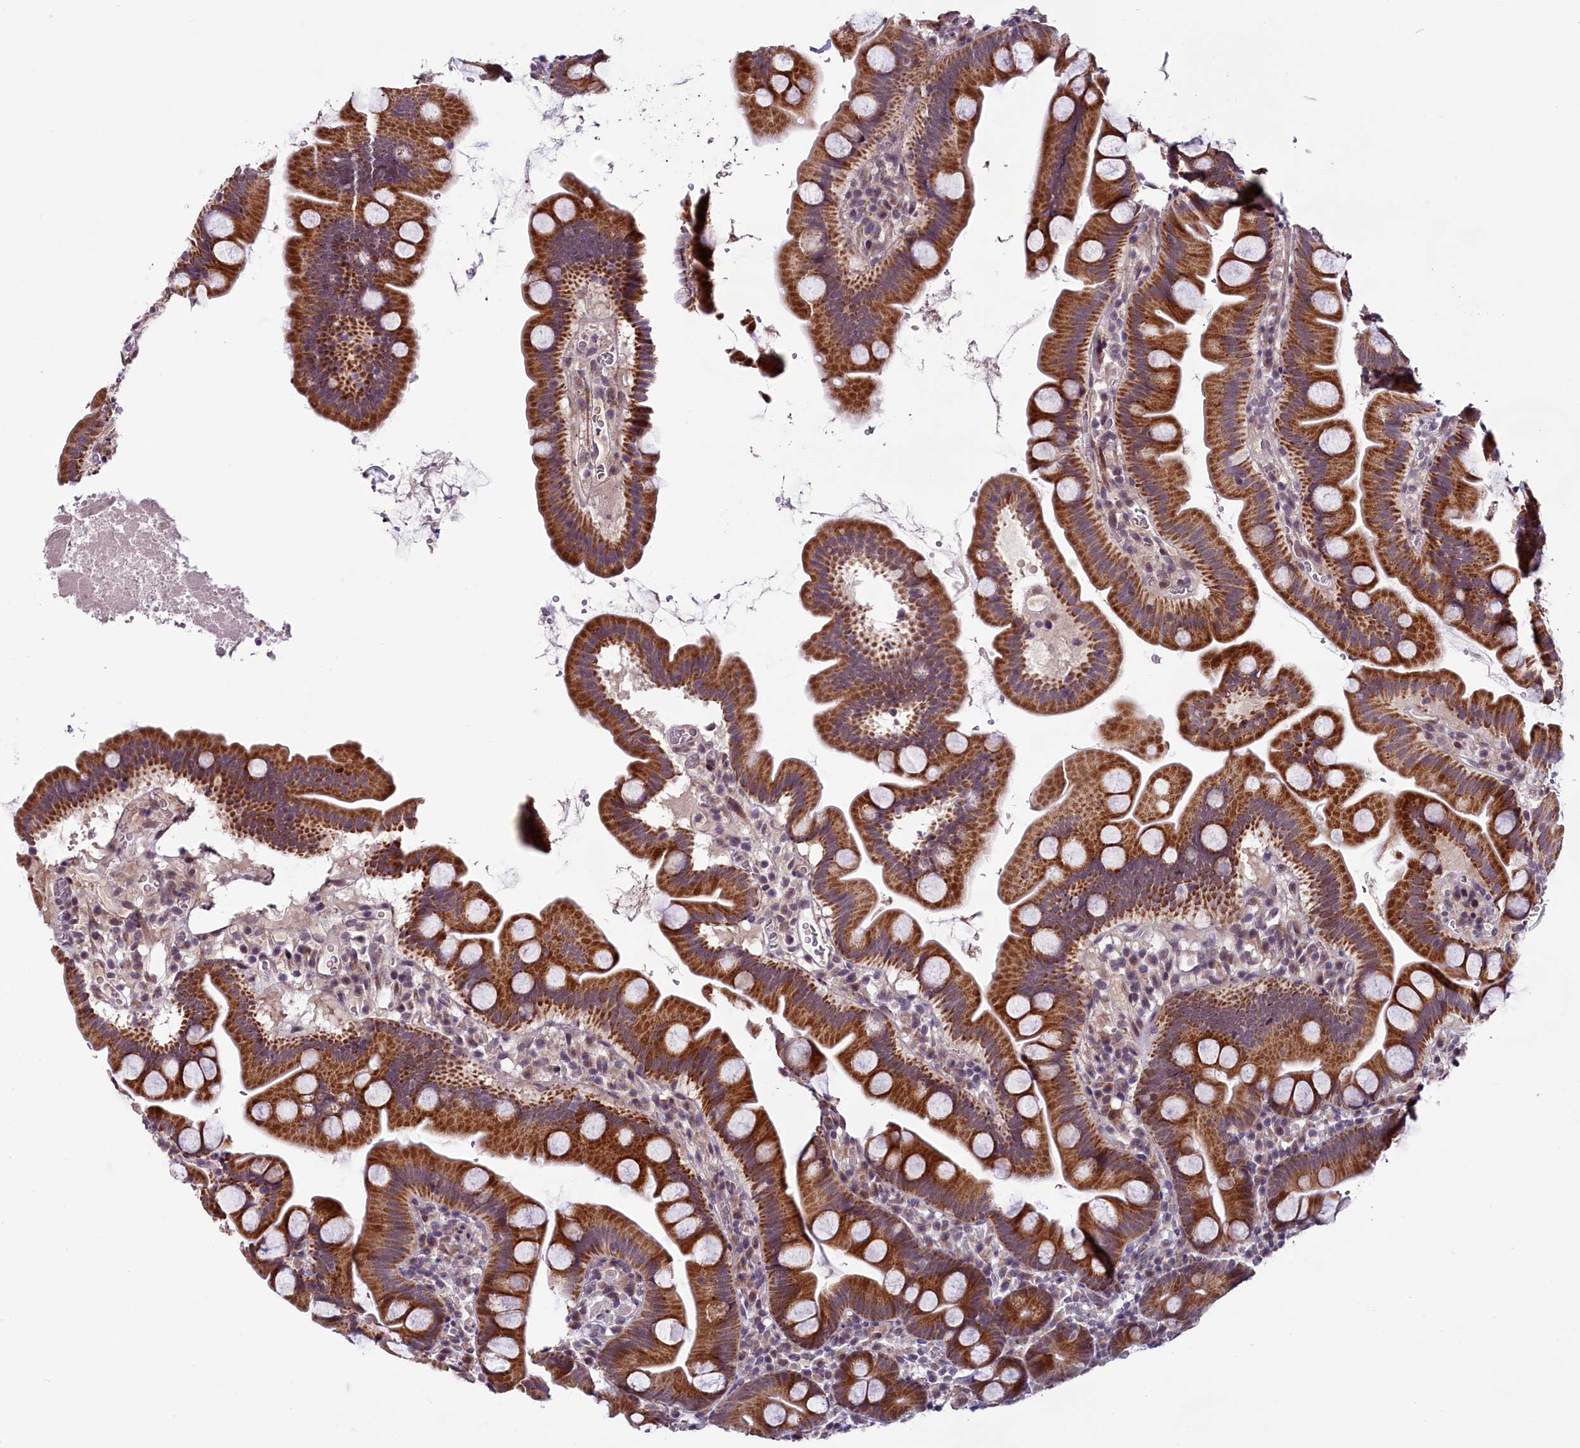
{"staining": {"intensity": "strong", "quantity": ">75%", "location": "cytoplasmic/membranous"}, "tissue": "small intestine", "cell_type": "Glandular cells", "image_type": "normal", "snomed": [{"axis": "morphology", "description": "Normal tissue, NOS"}, {"axis": "topography", "description": "Small intestine"}], "caption": "Small intestine stained with immunohistochemistry (IHC) demonstrates strong cytoplasmic/membranous positivity in about >75% of glandular cells.", "gene": "RPUSD2", "patient": {"sex": "female", "age": 68}}